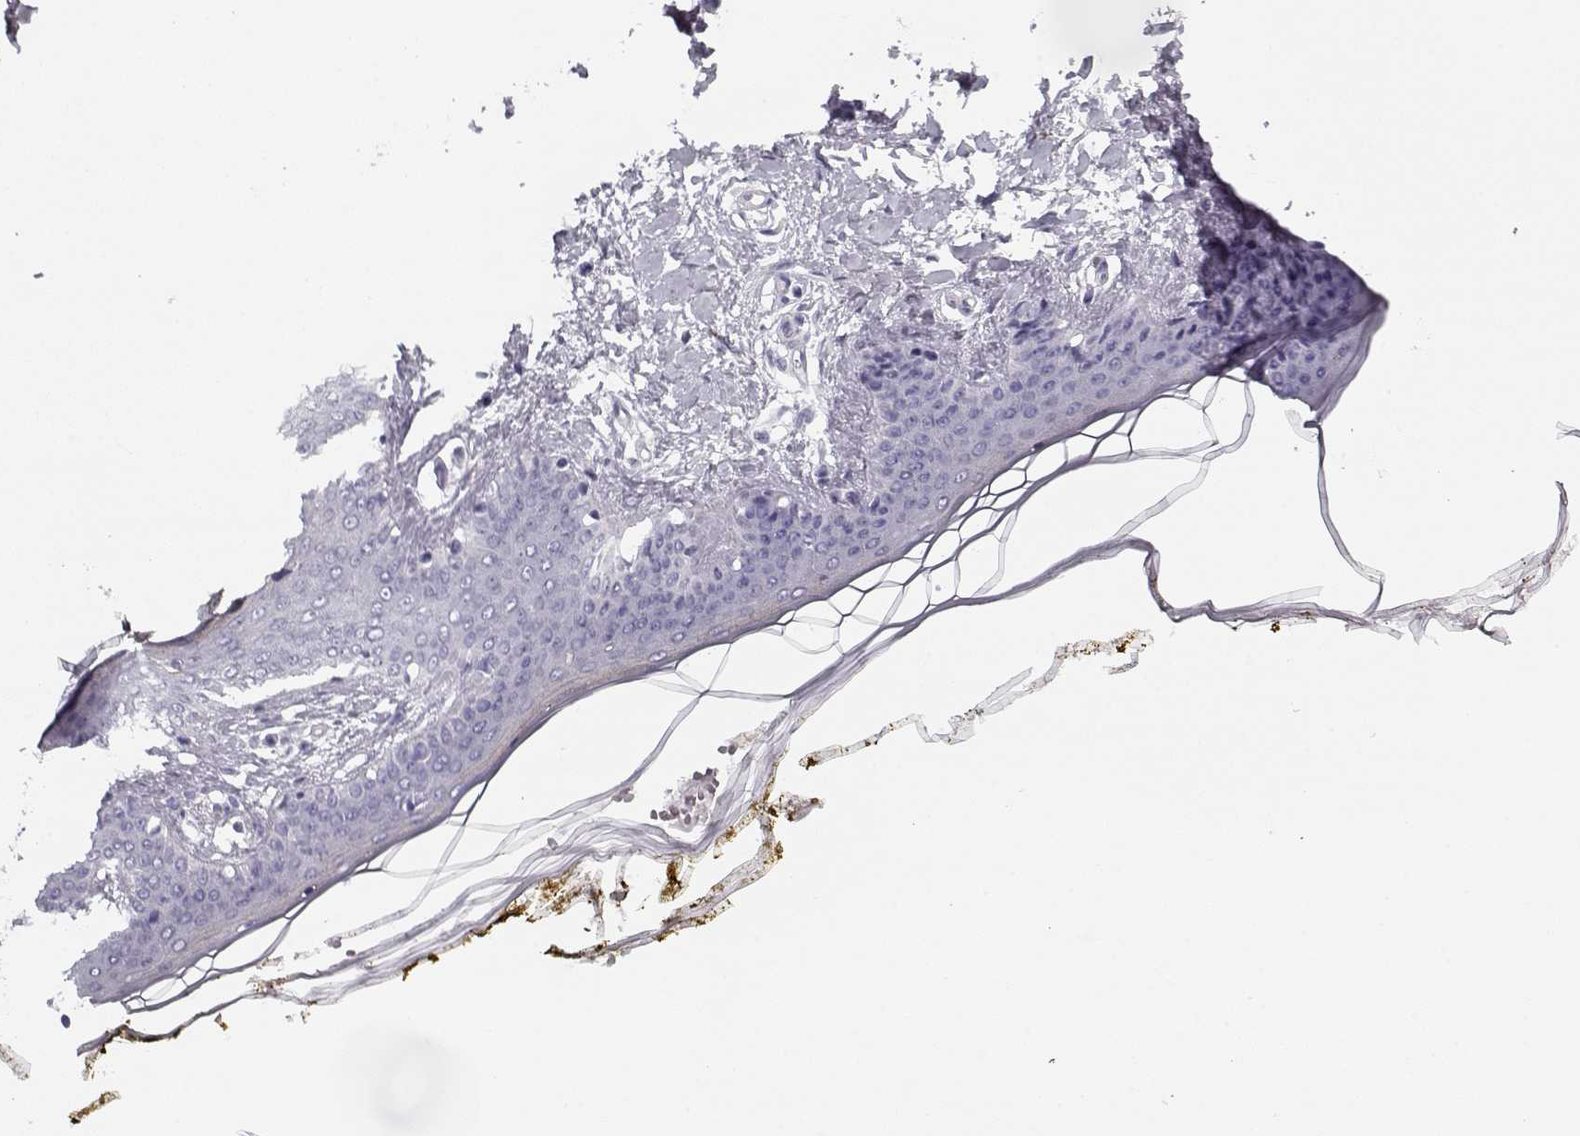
{"staining": {"intensity": "negative", "quantity": "none", "location": "none"}, "tissue": "skin", "cell_type": "Fibroblasts", "image_type": "normal", "snomed": [{"axis": "morphology", "description": "Normal tissue, NOS"}, {"axis": "topography", "description": "Skin"}], "caption": "Skin was stained to show a protein in brown. There is no significant staining in fibroblasts. The staining was performed using DAB (3,3'-diaminobenzidine) to visualize the protein expression in brown, while the nuclei were stained in blue with hematoxylin (Magnification: 20x).", "gene": "CCDC136", "patient": {"sex": "female", "age": 34}}